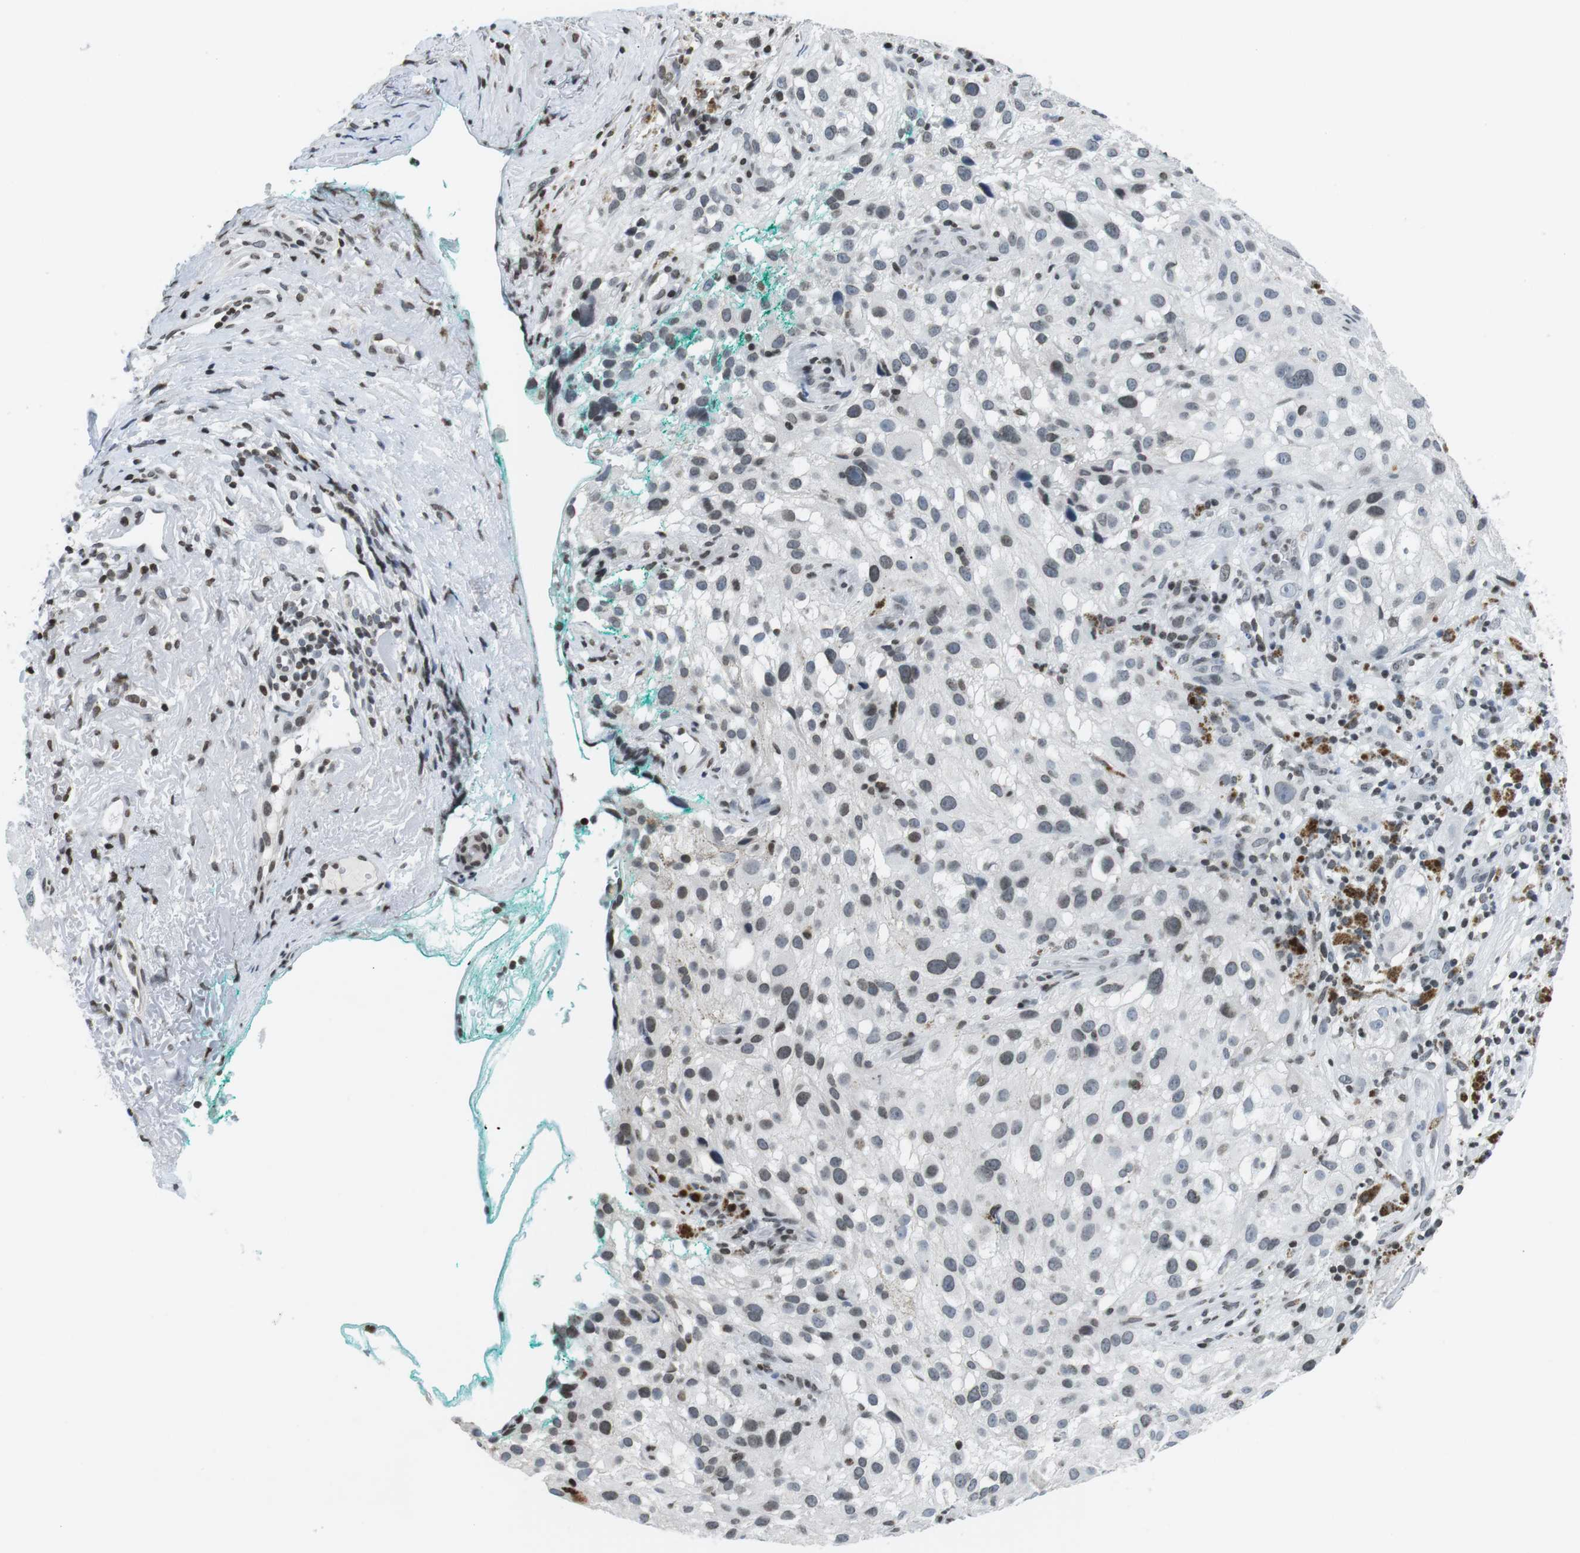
{"staining": {"intensity": "weak", "quantity": "<25%", "location": "nuclear"}, "tissue": "melanoma", "cell_type": "Tumor cells", "image_type": "cancer", "snomed": [{"axis": "morphology", "description": "Necrosis, NOS"}, {"axis": "morphology", "description": "Malignant melanoma, NOS"}, {"axis": "topography", "description": "Skin"}], "caption": "High power microscopy micrograph of an immunohistochemistry micrograph of malignant melanoma, revealing no significant positivity in tumor cells.", "gene": "E2F2", "patient": {"sex": "female", "age": 87}}